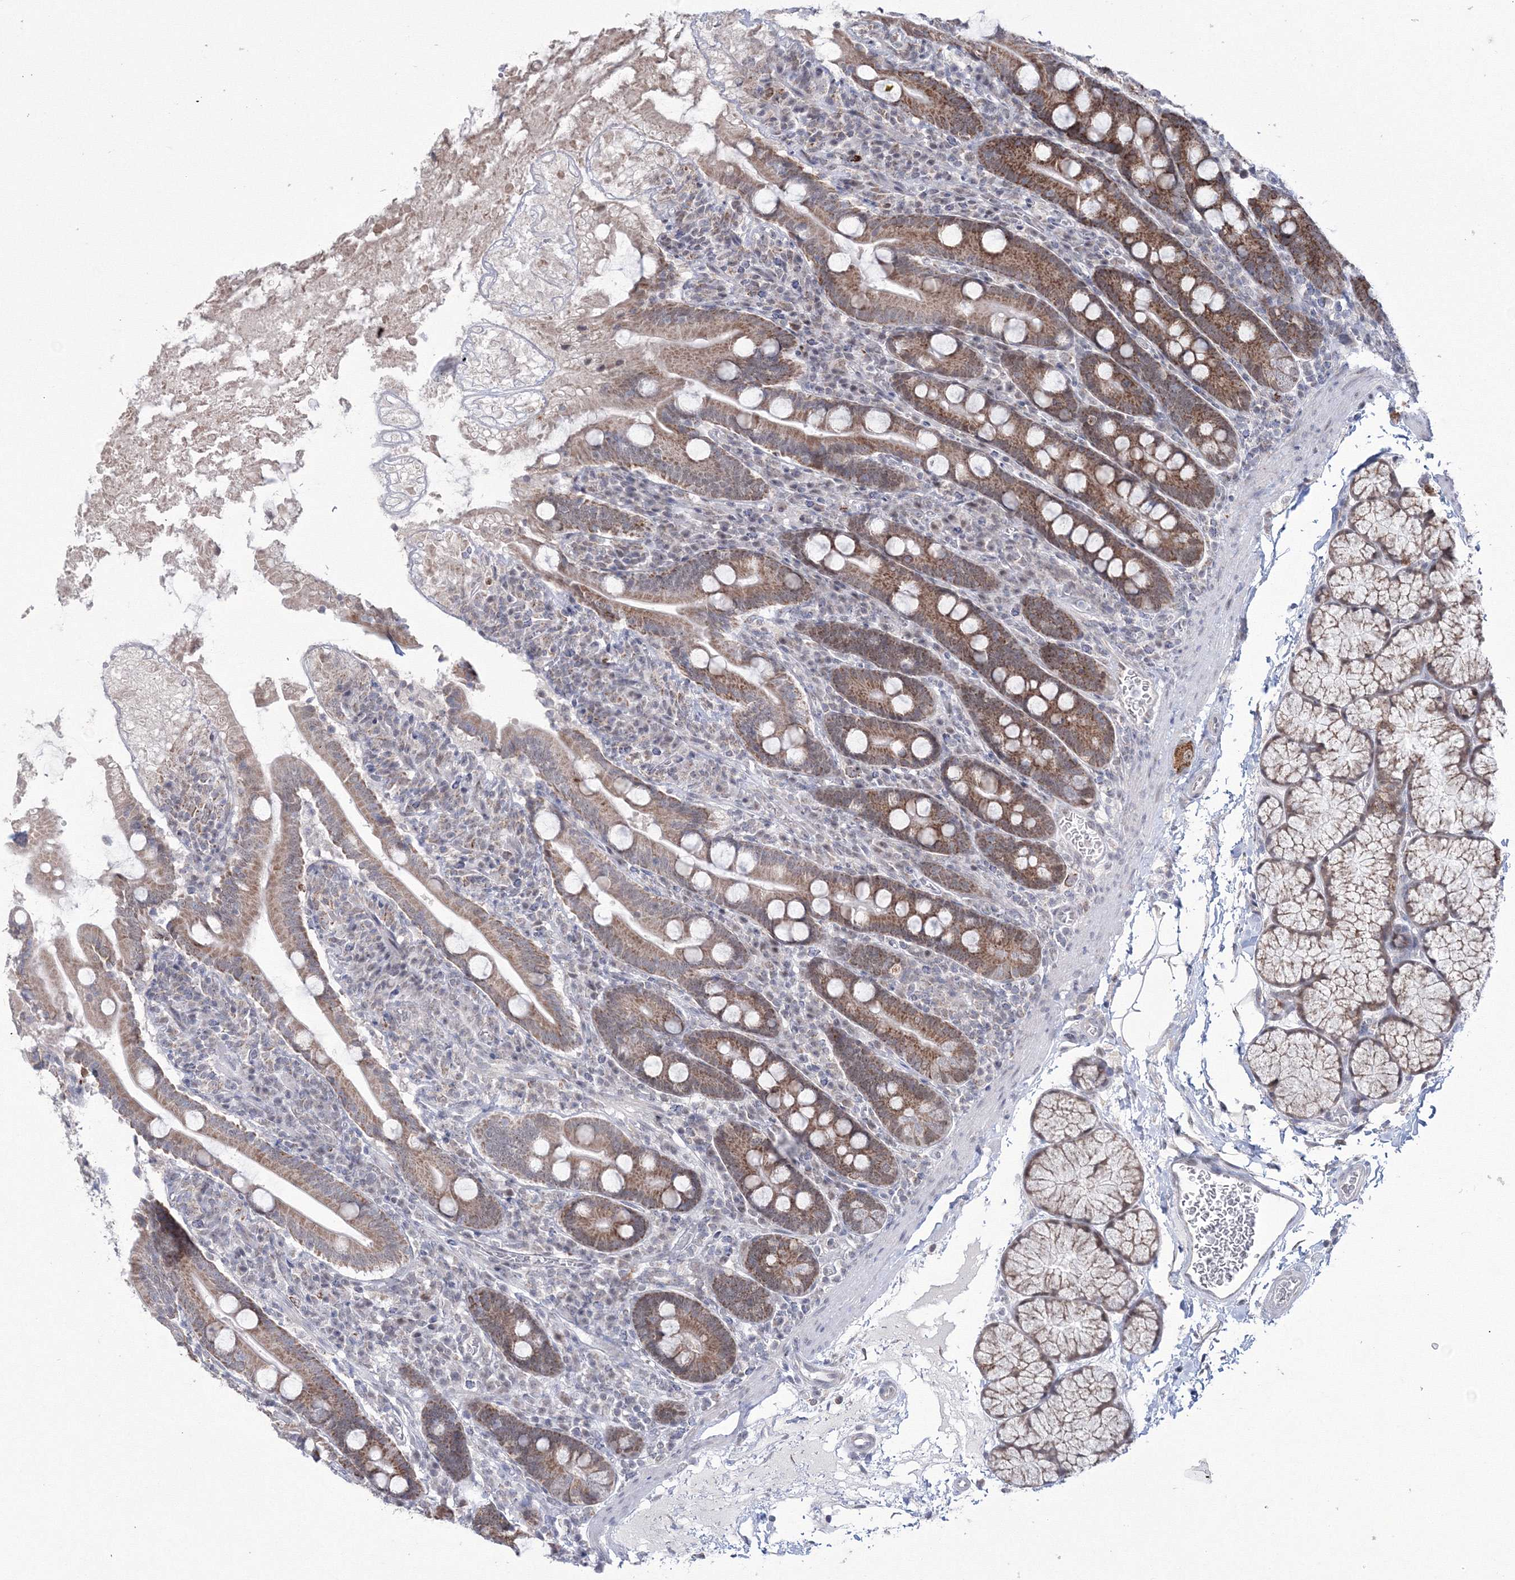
{"staining": {"intensity": "strong", "quantity": ">75%", "location": "cytoplasmic/membranous"}, "tissue": "duodenum", "cell_type": "Glandular cells", "image_type": "normal", "snomed": [{"axis": "morphology", "description": "Normal tissue, NOS"}, {"axis": "topography", "description": "Duodenum"}], "caption": "Immunohistochemistry (DAB (3,3'-diaminobenzidine)) staining of unremarkable duodenum exhibits strong cytoplasmic/membranous protein staining in approximately >75% of glandular cells.", "gene": "GRSF1", "patient": {"sex": "male", "age": 35}}